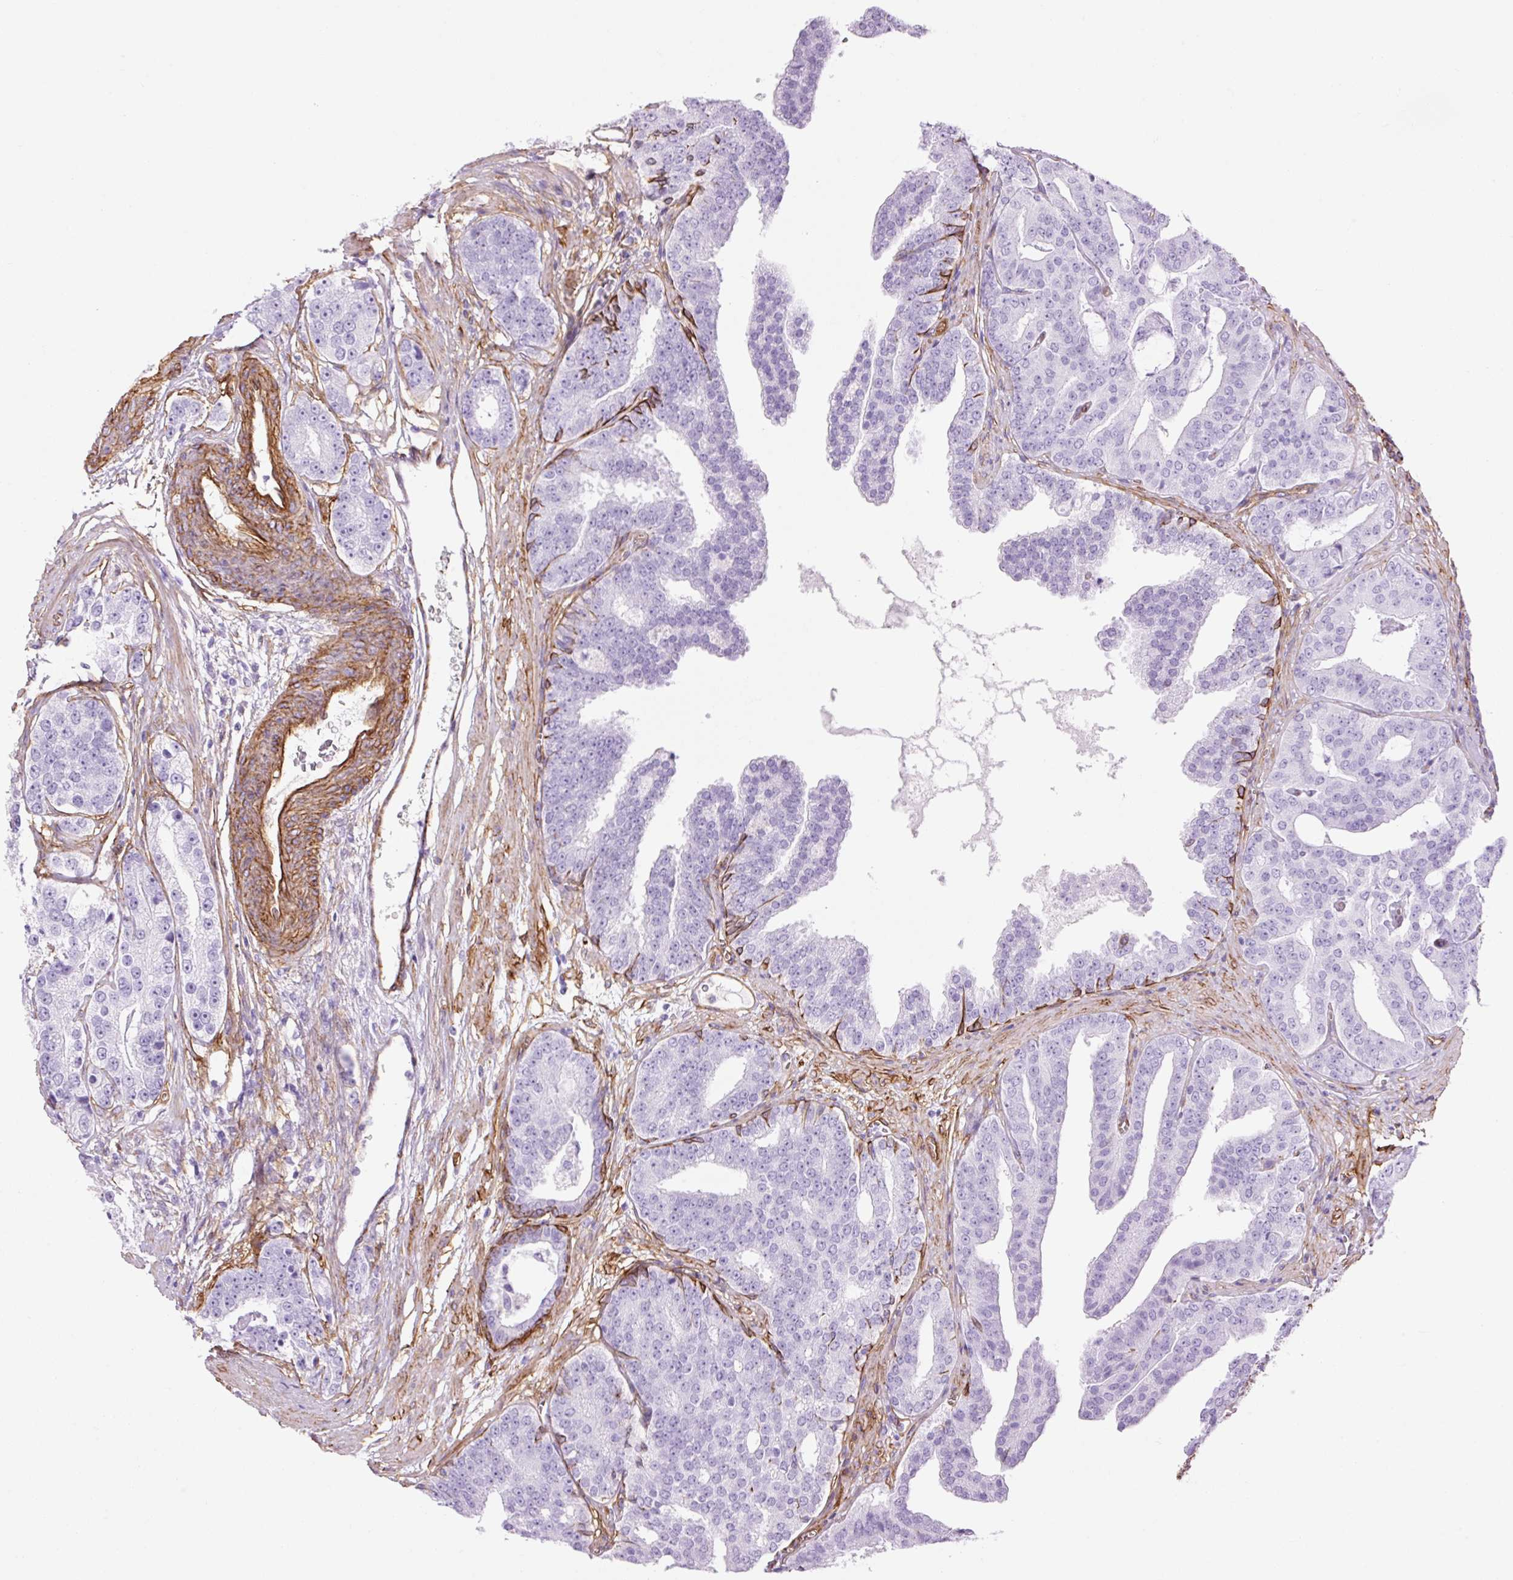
{"staining": {"intensity": "negative", "quantity": "none", "location": "none"}, "tissue": "prostate cancer", "cell_type": "Tumor cells", "image_type": "cancer", "snomed": [{"axis": "morphology", "description": "Adenocarcinoma, High grade"}, {"axis": "topography", "description": "Prostate"}], "caption": "This is an immunohistochemistry micrograph of human high-grade adenocarcinoma (prostate). There is no staining in tumor cells.", "gene": "CAV1", "patient": {"sex": "male", "age": 71}}